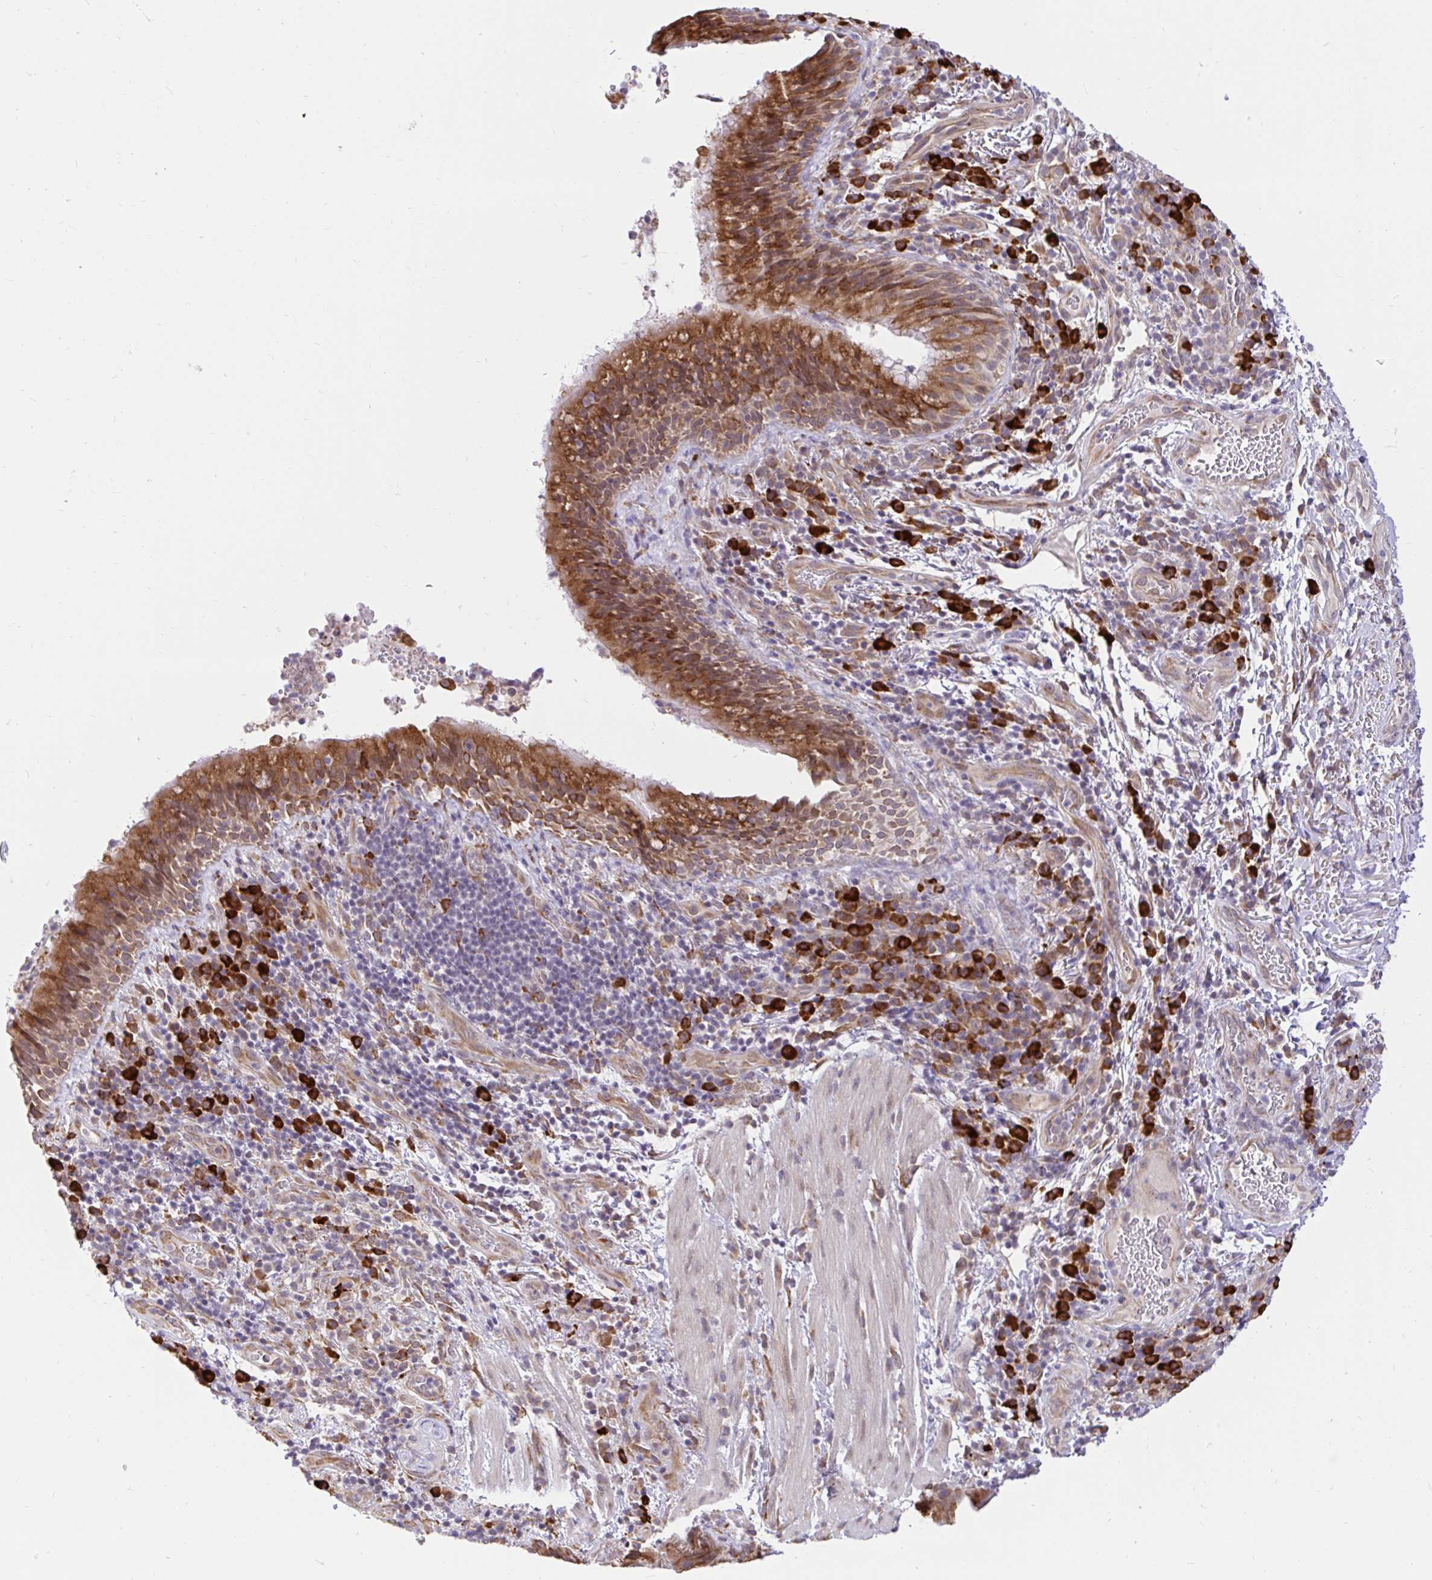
{"staining": {"intensity": "moderate", "quantity": ">75%", "location": "cytoplasmic/membranous"}, "tissue": "bronchus", "cell_type": "Respiratory epithelial cells", "image_type": "normal", "snomed": [{"axis": "morphology", "description": "Normal tissue, NOS"}, {"axis": "topography", "description": "Lymph node"}, {"axis": "topography", "description": "Bronchus"}], "caption": "Human bronchus stained for a protein (brown) exhibits moderate cytoplasmic/membranous positive positivity in approximately >75% of respiratory epithelial cells.", "gene": "NAALAD2", "patient": {"sex": "male", "age": 56}}